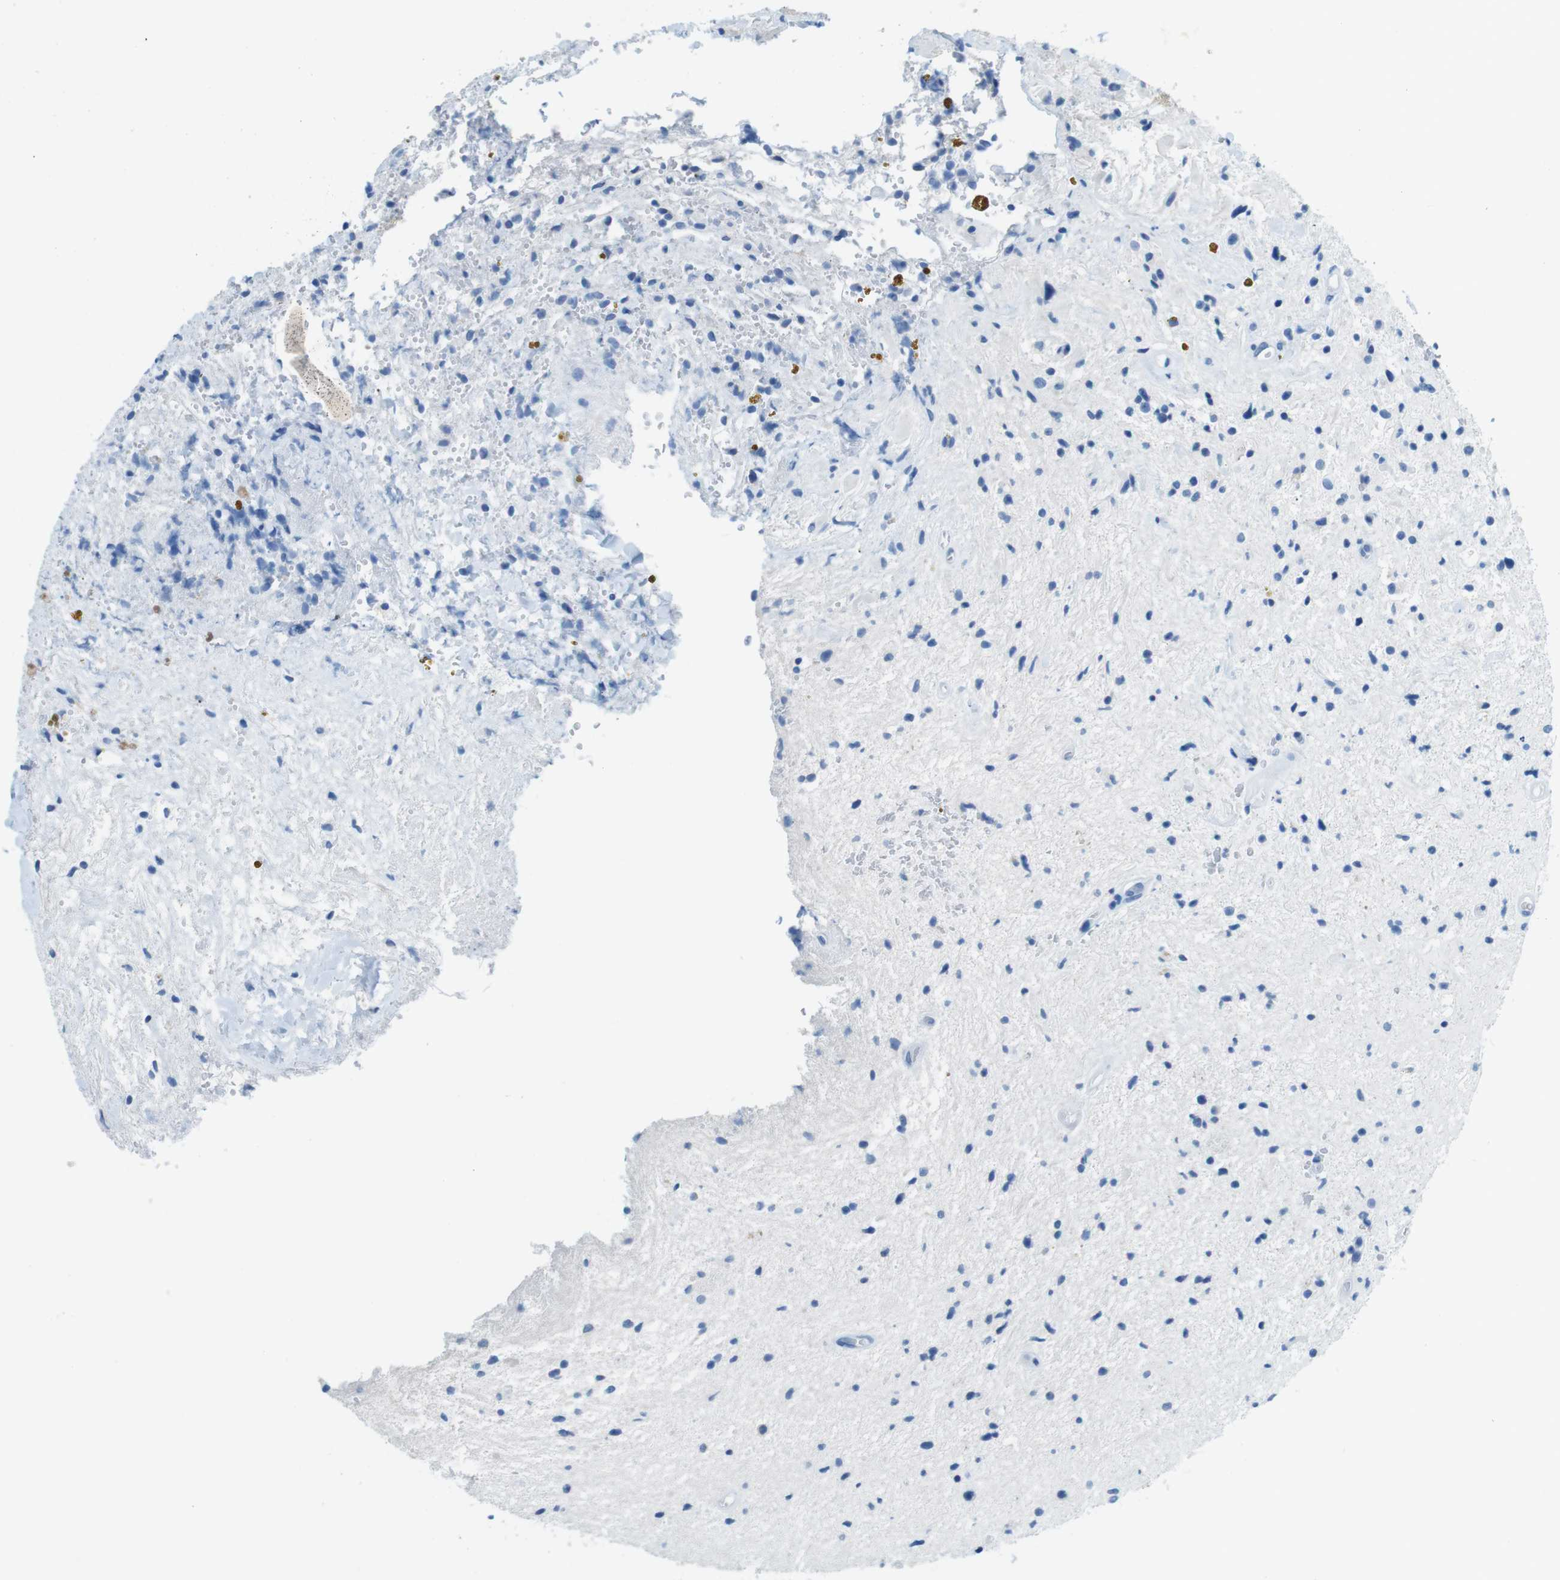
{"staining": {"intensity": "negative", "quantity": "none", "location": "none"}, "tissue": "glioma", "cell_type": "Tumor cells", "image_type": "cancer", "snomed": [{"axis": "morphology", "description": "Glioma, malignant, High grade"}, {"axis": "topography", "description": "Brain"}], "caption": "Photomicrograph shows no significant protein staining in tumor cells of malignant glioma (high-grade).", "gene": "SLC35A3", "patient": {"sex": "male", "age": 33}}